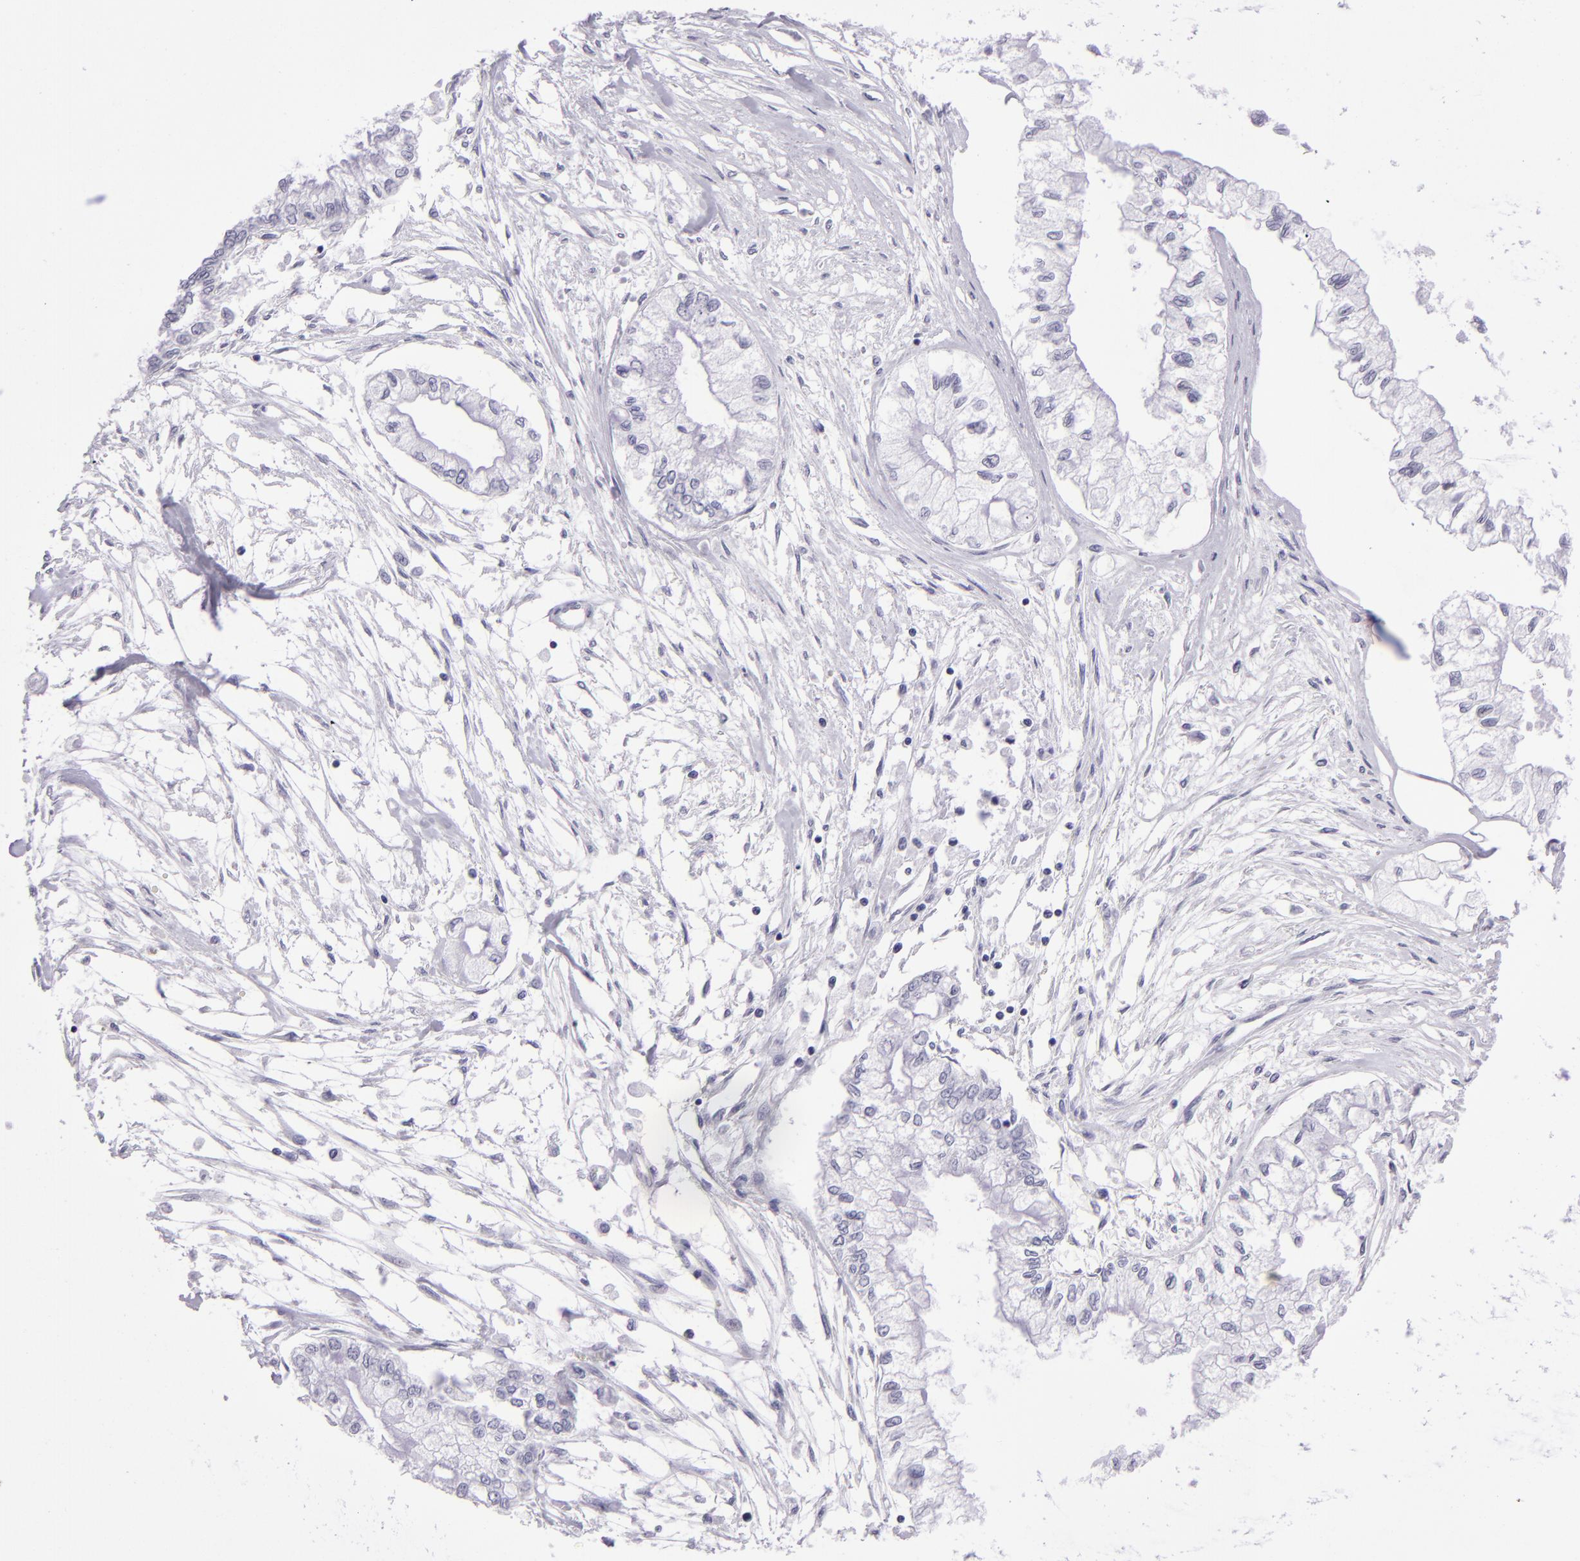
{"staining": {"intensity": "negative", "quantity": "none", "location": "none"}, "tissue": "pancreatic cancer", "cell_type": "Tumor cells", "image_type": "cancer", "snomed": [{"axis": "morphology", "description": "Adenocarcinoma, NOS"}, {"axis": "topography", "description": "Pancreas"}], "caption": "Tumor cells are negative for brown protein staining in pancreatic cancer (adenocarcinoma).", "gene": "TYRP1", "patient": {"sex": "male", "age": 79}}